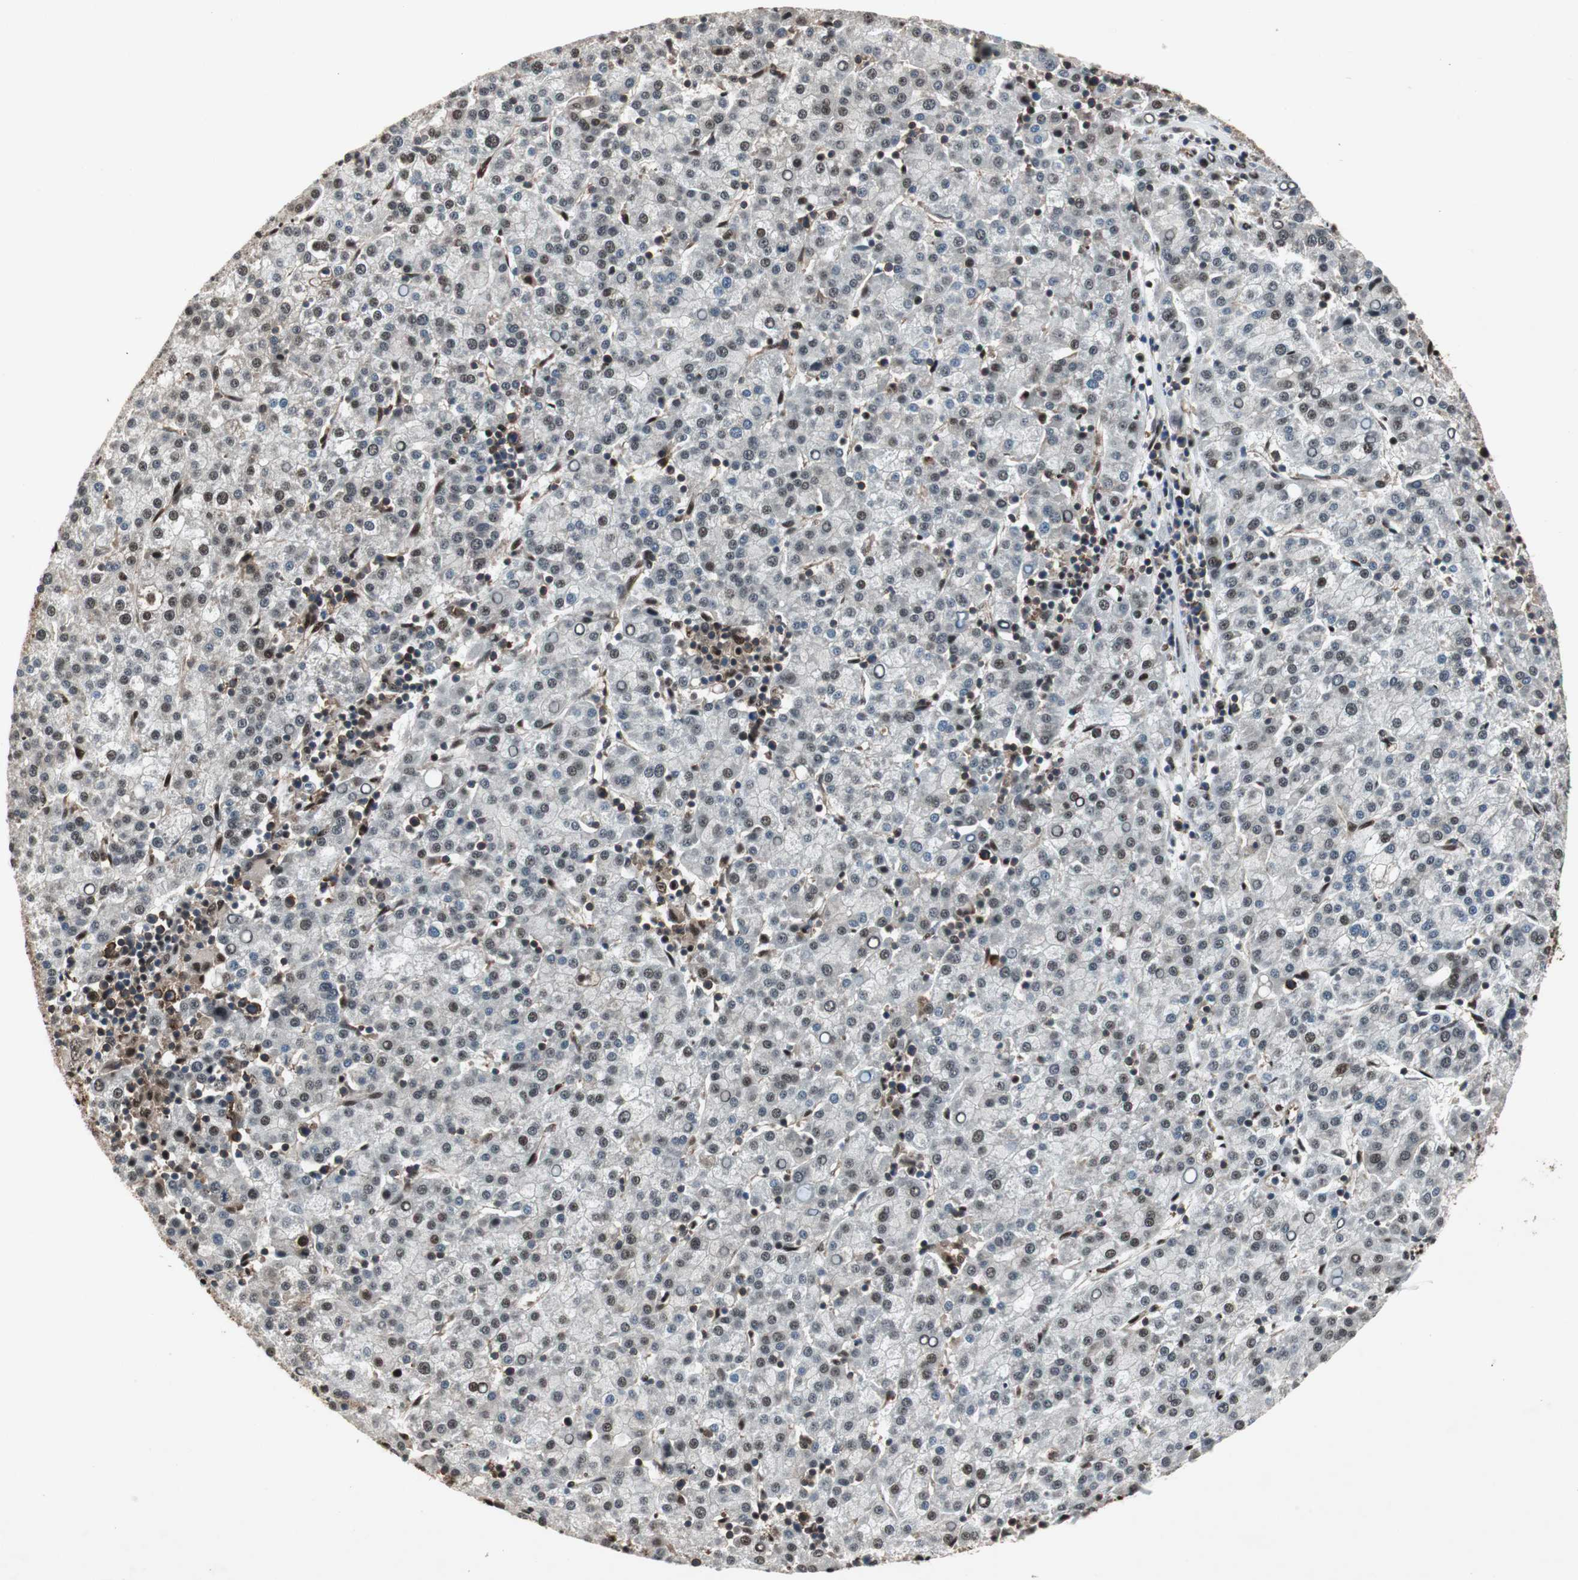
{"staining": {"intensity": "moderate", "quantity": "25%-75%", "location": "cytoplasmic/membranous,nuclear"}, "tissue": "liver cancer", "cell_type": "Tumor cells", "image_type": "cancer", "snomed": [{"axis": "morphology", "description": "Carcinoma, Hepatocellular, NOS"}, {"axis": "topography", "description": "Liver"}], "caption": "Immunohistochemical staining of human hepatocellular carcinoma (liver) shows medium levels of moderate cytoplasmic/membranous and nuclear positivity in about 25%-75% of tumor cells.", "gene": "ACLY", "patient": {"sex": "female", "age": 58}}